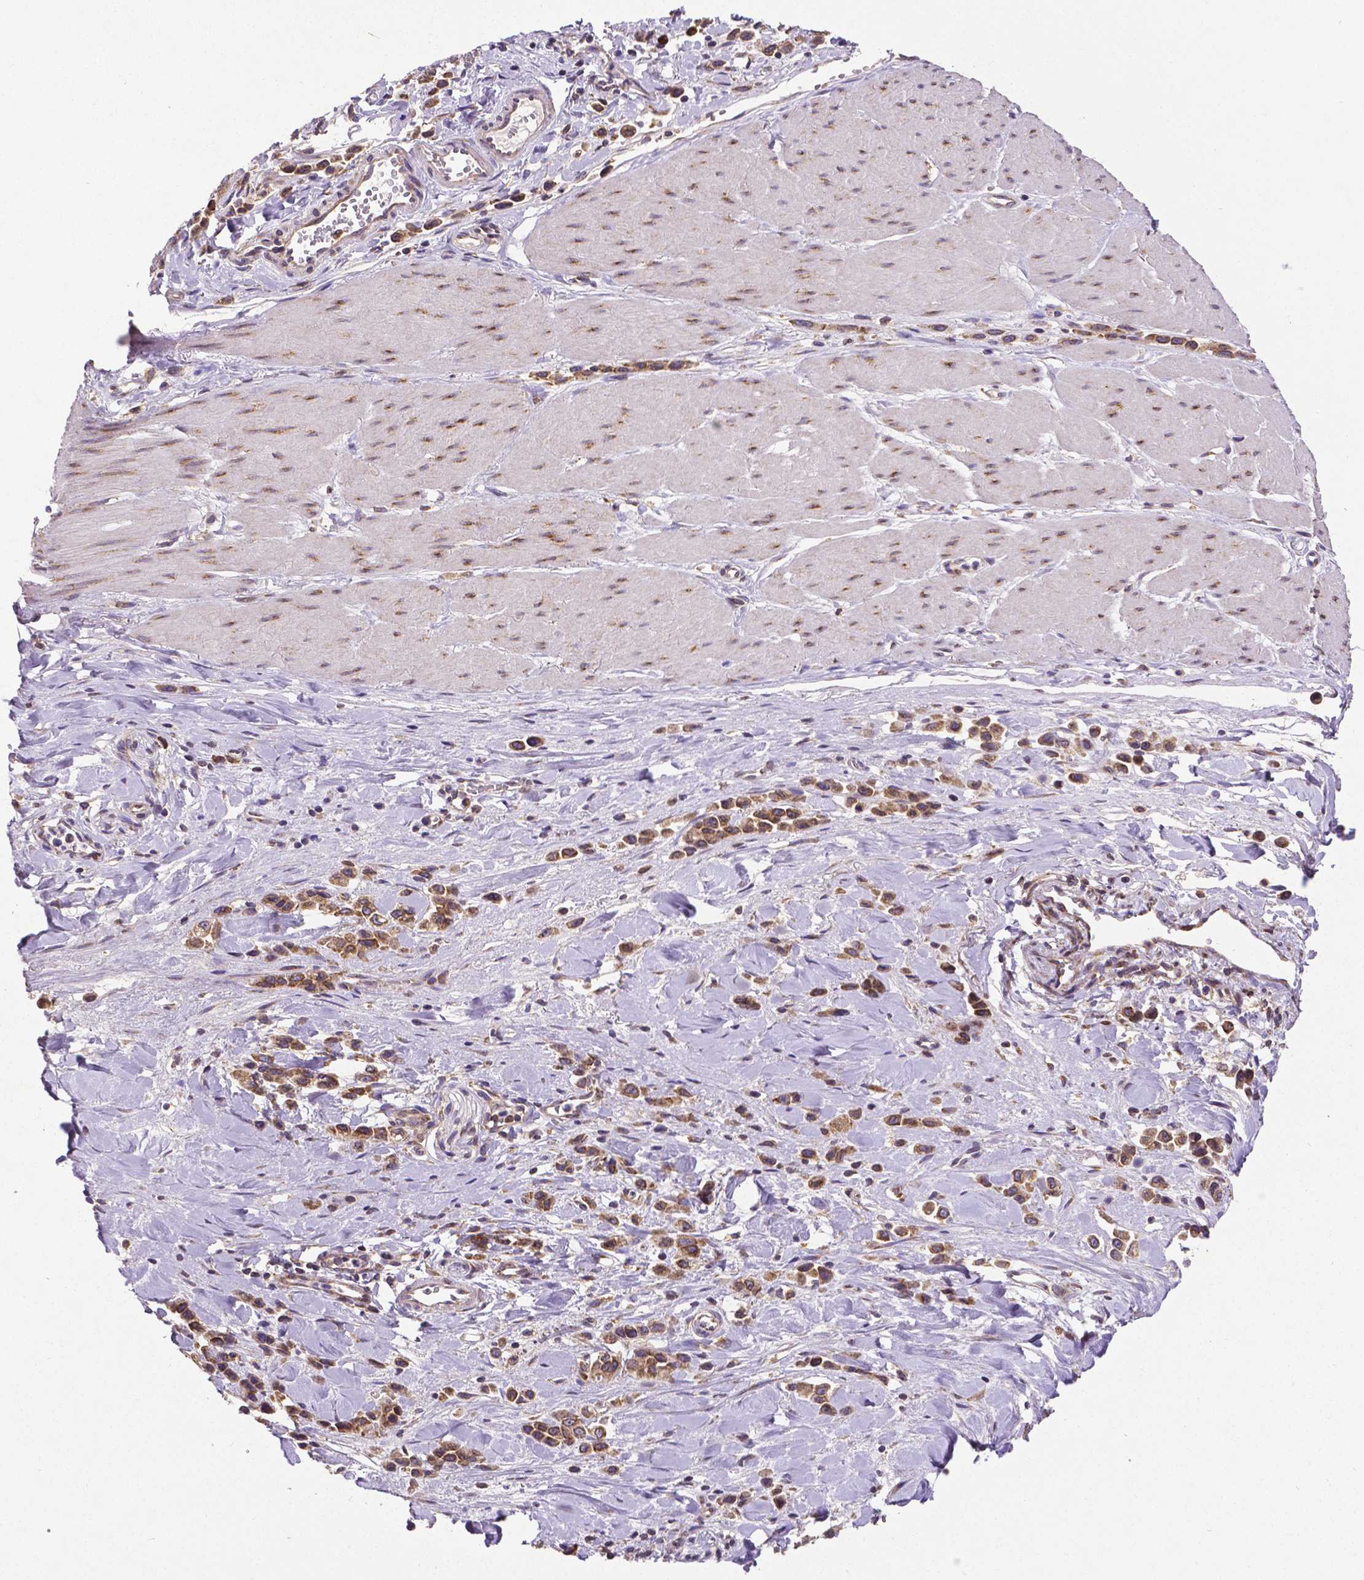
{"staining": {"intensity": "strong", "quantity": ">75%", "location": "cytoplasmic/membranous"}, "tissue": "stomach cancer", "cell_type": "Tumor cells", "image_type": "cancer", "snomed": [{"axis": "morphology", "description": "Adenocarcinoma, NOS"}, {"axis": "topography", "description": "Stomach"}], "caption": "Stomach cancer (adenocarcinoma) stained with a brown dye shows strong cytoplasmic/membranous positive positivity in about >75% of tumor cells.", "gene": "MTDH", "patient": {"sex": "male", "age": 47}}